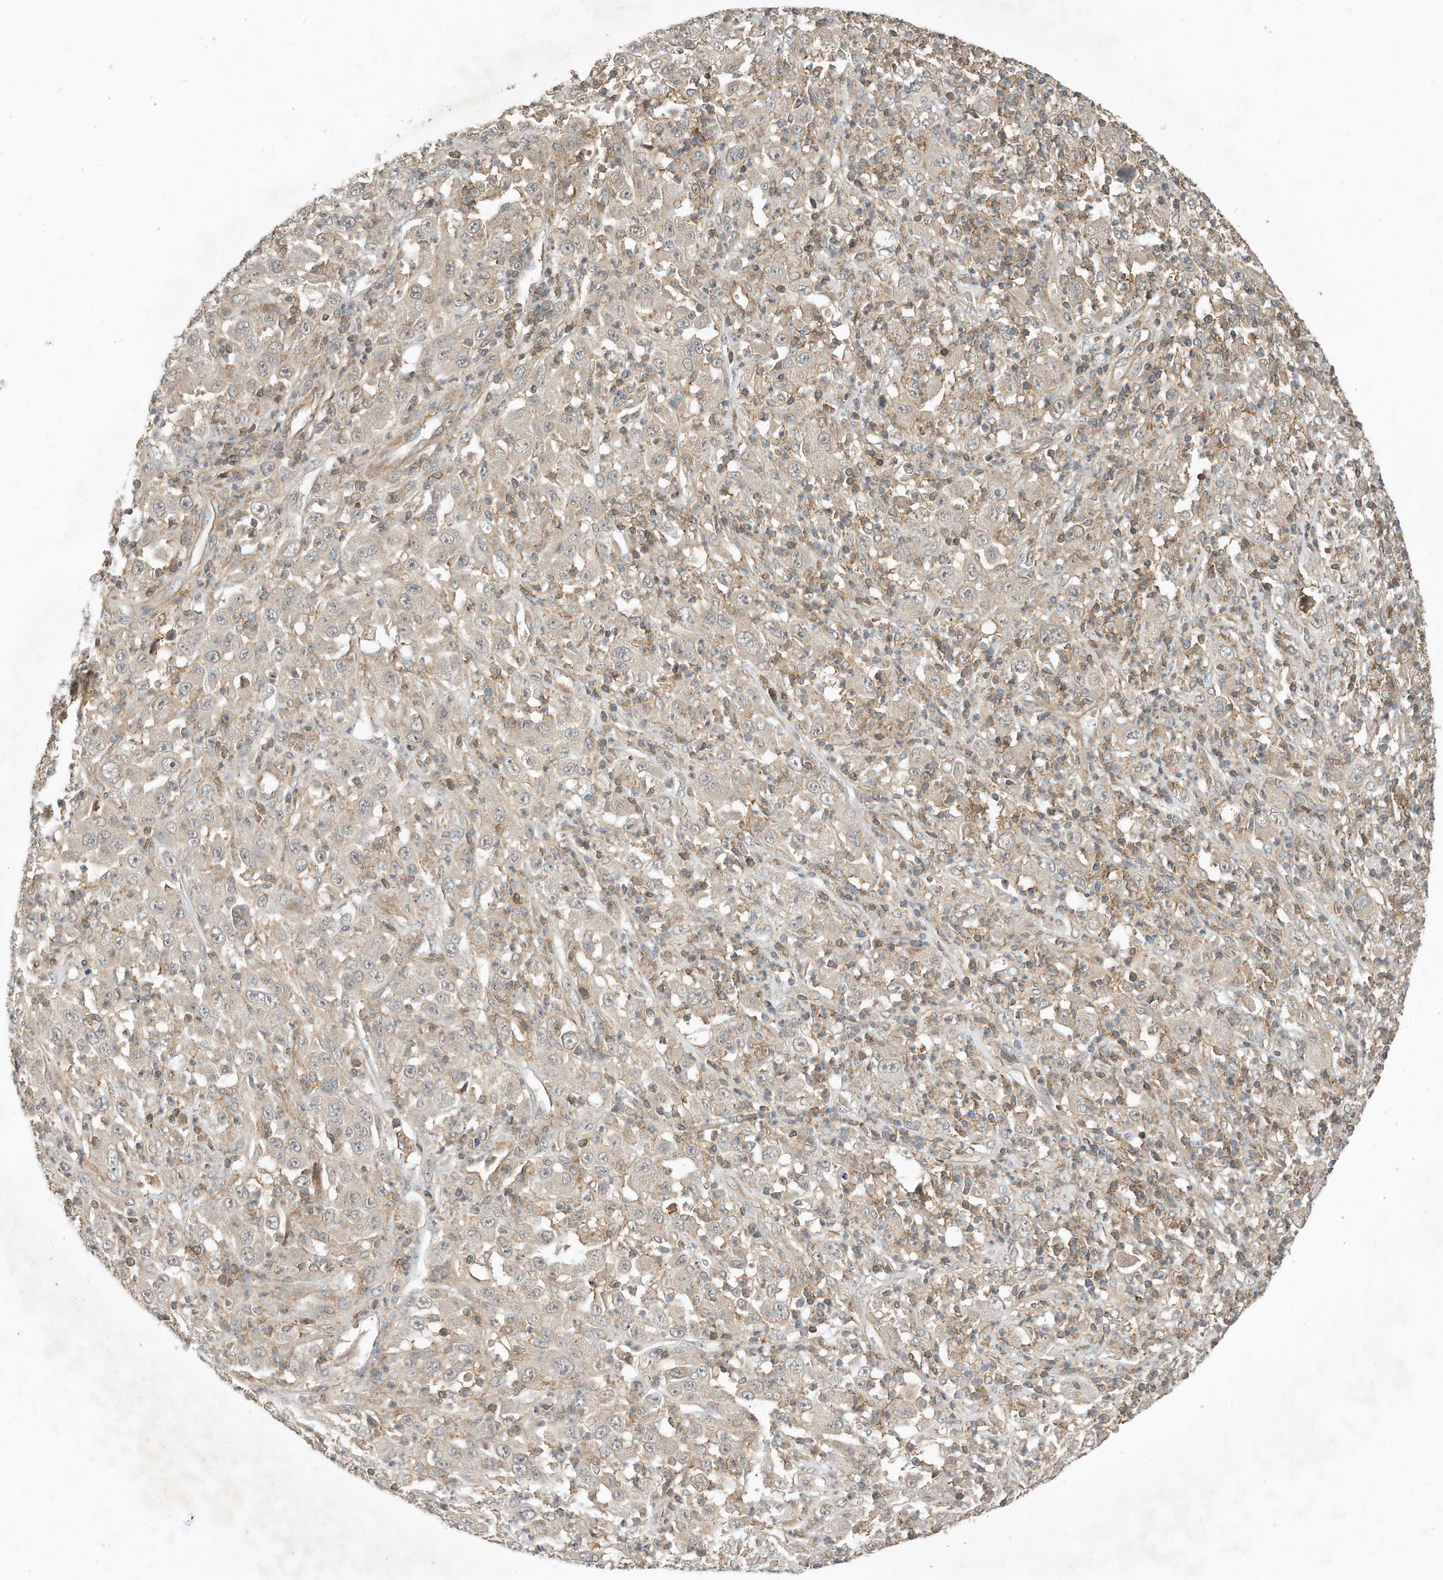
{"staining": {"intensity": "weak", "quantity": "25%-75%", "location": "cytoplasmic/membranous"}, "tissue": "melanoma", "cell_type": "Tumor cells", "image_type": "cancer", "snomed": [{"axis": "morphology", "description": "Malignant melanoma, Metastatic site"}, {"axis": "topography", "description": "Skin"}], "caption": "Immunohistochemical staining of melanoma displays low levels of weak cytoplasmic/membranous protein expression in about 25%-75% of tumor cells.", "gene": "CPAMD8", "patient": {"sex": "female", "age": 56}}